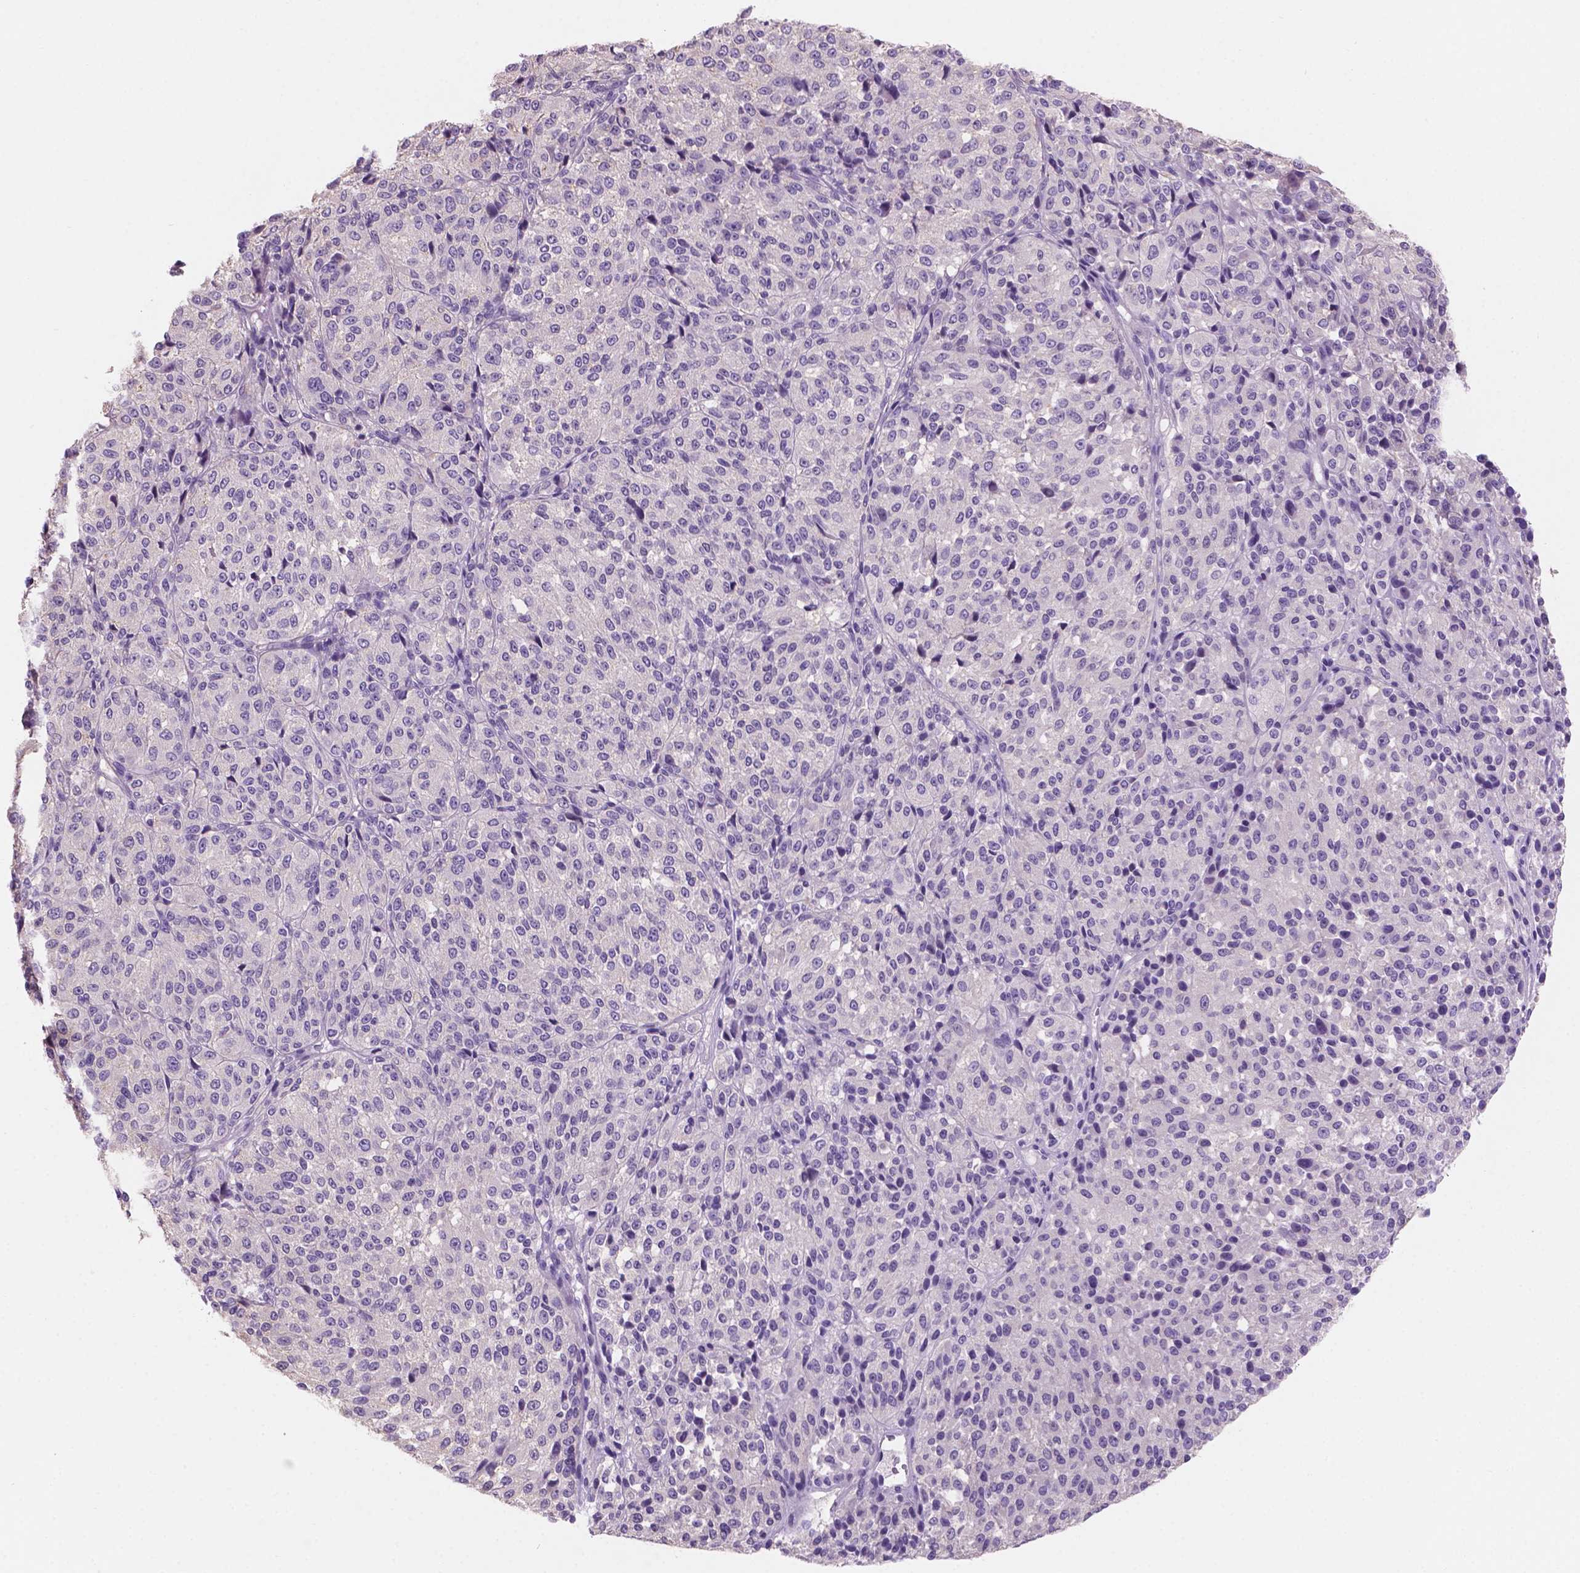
{"staining": {"intensity": "negative", "quantity": "none", "location": "none"}, "tissue": "melanoma", "cell_type": "Tumor cells", "image_type": "cancer", "snomed": [{"axis": "morphology", "description": "Malignant melanoma, Metastatic site"}, {"axis": "topography", "description": "Brain"}], "caption": "Melanoma was stained to show a protein in brown. There is no significant positivity in tumor cells.", "gene": "SBSN", "patient": {"sex": "female", "age": 56}}